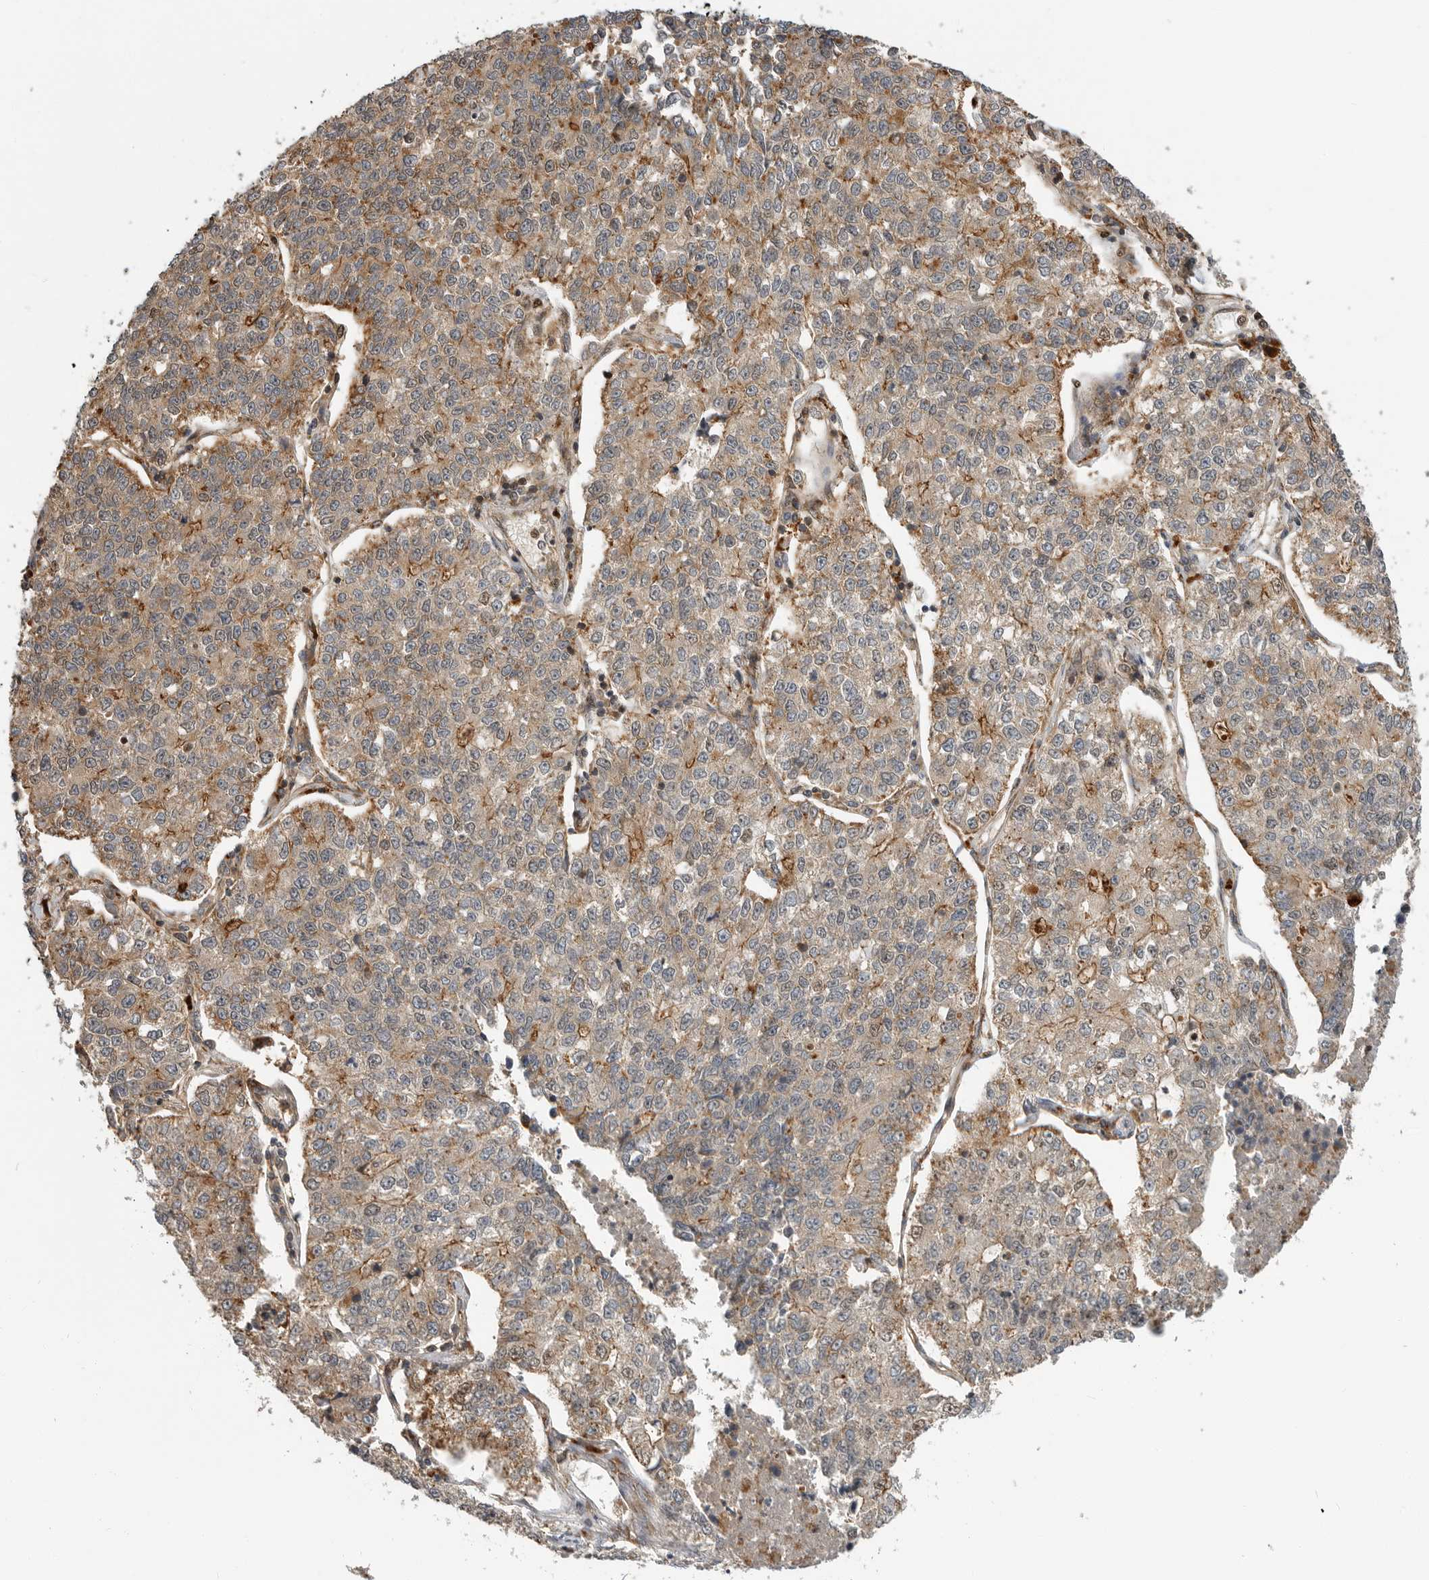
{"staining": {"intensity": "moderate", "quantity": "<25%", "location": "cytoplasmic/membranous"}, "tissue": "lung cancer", "cell_type": "Tumor cells", "image_type": "cancer", "snomed": [{"axis": "morphology", "description": "Adenocarcinoma, NOS"}, {"axis": "topography", "description": "Lung"}], "caption": "Immunohistochemical staining of human lung adenocarcinoma reveals moderate cytoplasmic/membranous protein positivity in approximately <25% of tumor cells. Nuclei are stained in blue.", "gene": "STRAP", "patient": {"sex": "male", "age": 49}}